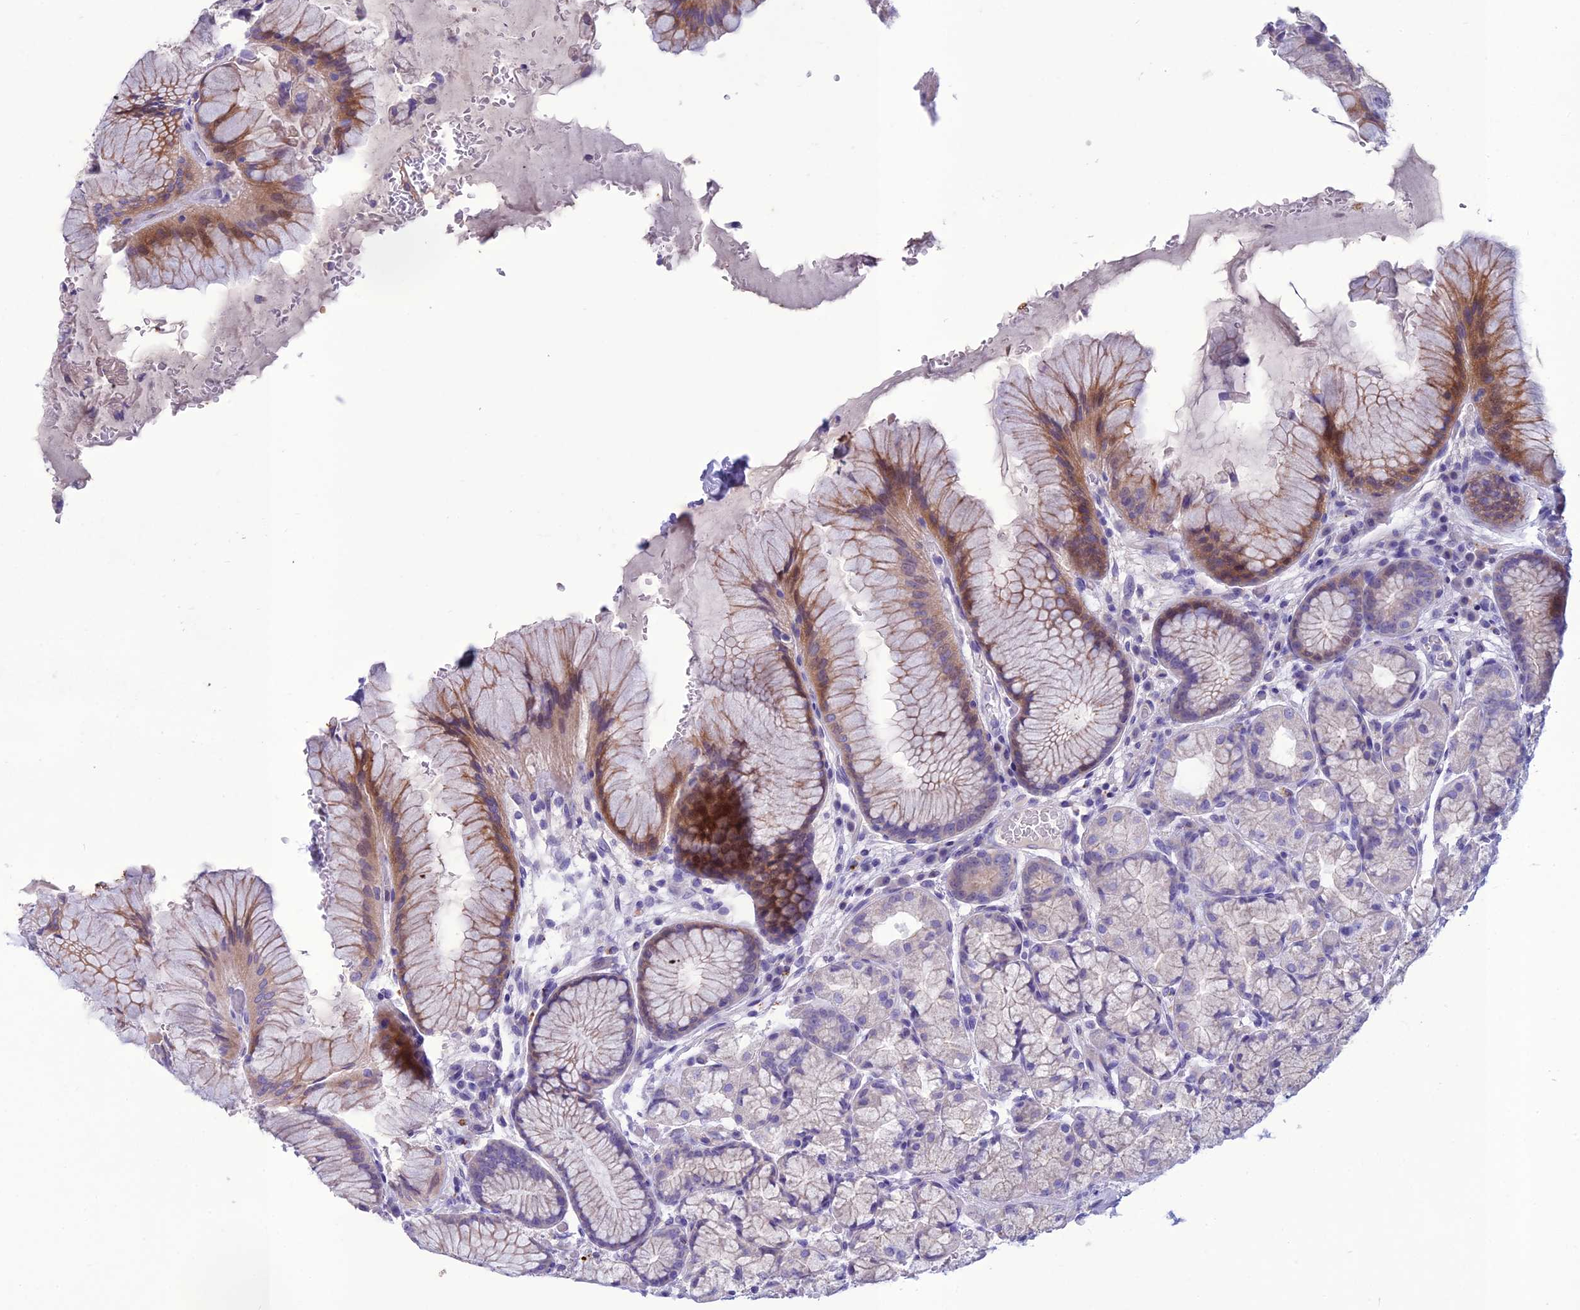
{"staining": {"intensity": "moderate", "quantity": "<25%", "location": "cytoplasmic/membranous"}, "tissue": "stomach", "cell_type": "Glandular cells", "image_type": "normal", "snomed": [{"axis": "morphology", "description": "Normal tissue, NOS"}, {"axis": "topography", "description": "Stomach"}], "caption": "Stomach stained for a protein shows moderate cytoplasmic/membranous positivity in glandular cells. The protein of interest is shown in brown color, while the nuclei are stained blue.", "gene": "IFT172", "patient": {"sex": "male", "age": 63}}